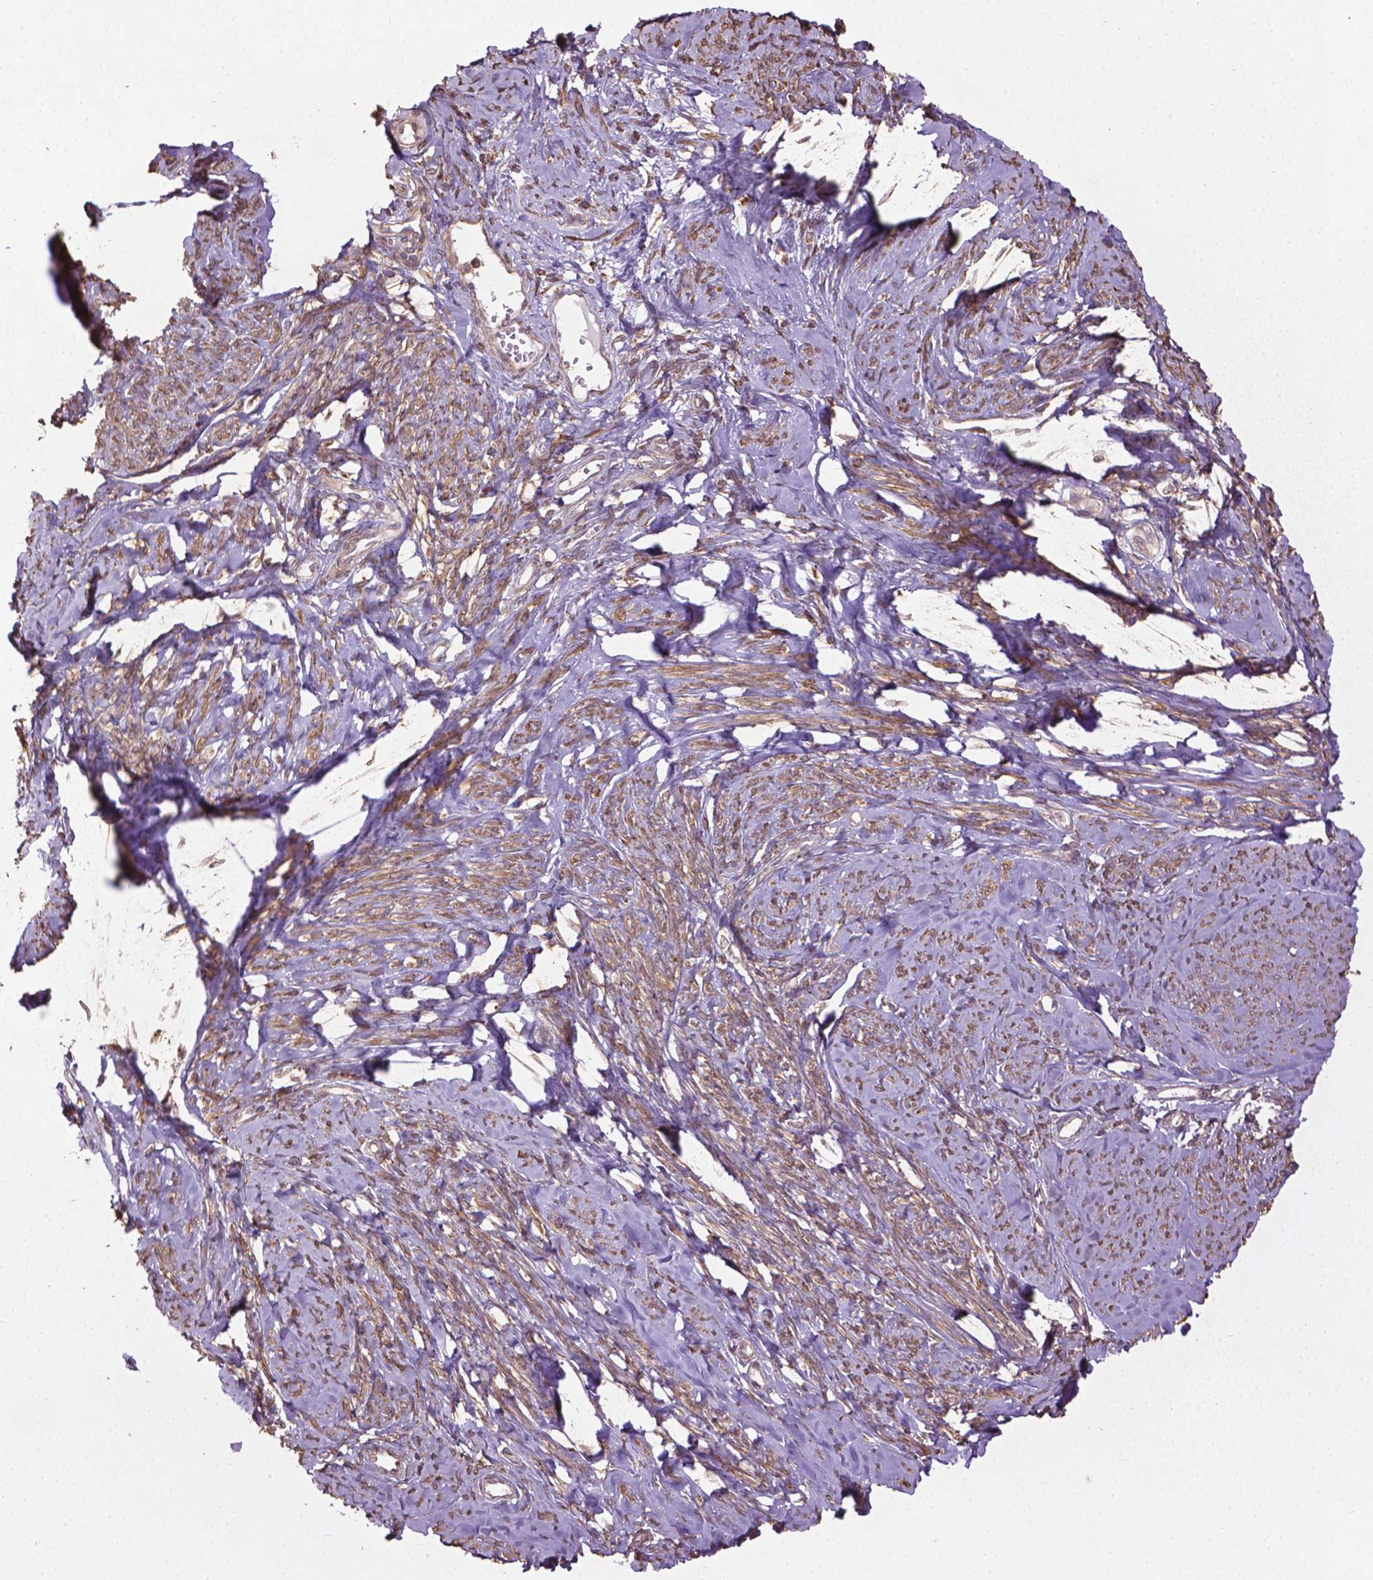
{"staining": {"intensity": "moderate", "quantity": ">75%", "location": "cytoplasmic/membranous"}, "tissue": "smooth muscle", "cell_type": "Smooth muscle cells", "image_type": "normal", "snomed": [{"axis": "morphology", "description": "Normal tissue, NOS"}, {"axis": "topography", "description": "Smooth muscle"}], "caption": "Immunohistochemical staining of normal smooth muscle demonstrates >75% levels of moderate cytoplasmic/membranous protein staining in about >75% of smooth muscle cells. (DAB IHC with brightfield microscopy, high magnification).", "gene": "GAS1", "patient": {"sex": "female", "age": 48}}